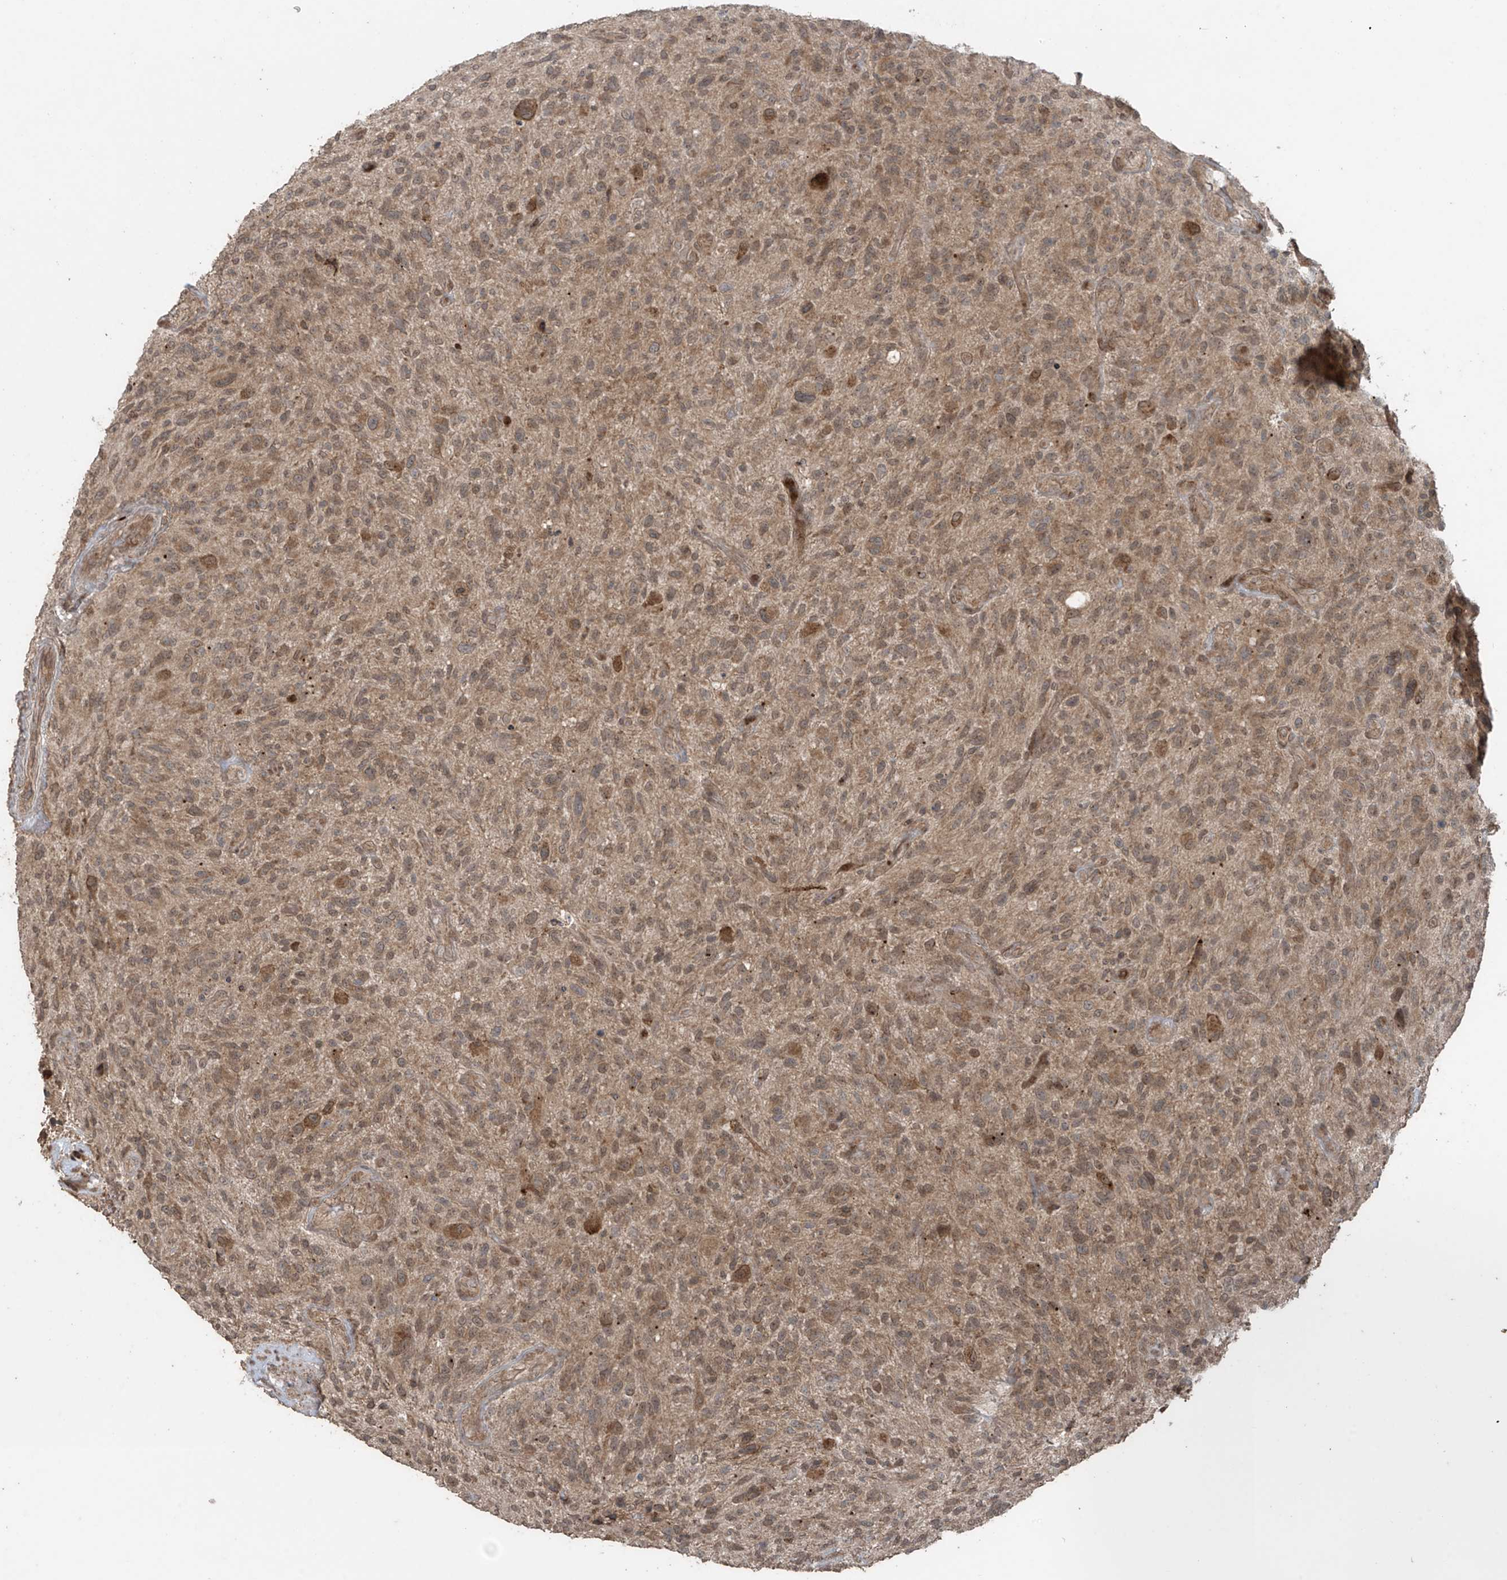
{"staining": {"intensity": "moderate", "quantity": ">75%", "location": "cytoplasmic/membranous"}, "tissue": "glioma", "cell_type": "Tumor cells", "image_type": "cancer", "snomed": [{"axis": "morphology", "description": "Glioma, malignant, High grade"}, {"axis": "topography", "description": "Brain"}], "caption": "Immunohistochemistry (IHC) photomicrograph of malignant glioma (high-grade) stained for a protein (brown), which shows medium levels of moderate cytoplasmic/membranous staining in about >75% of tumor cells.", "gene": "PGPEP1", "patient": {"sex": "male", "age": 47}}